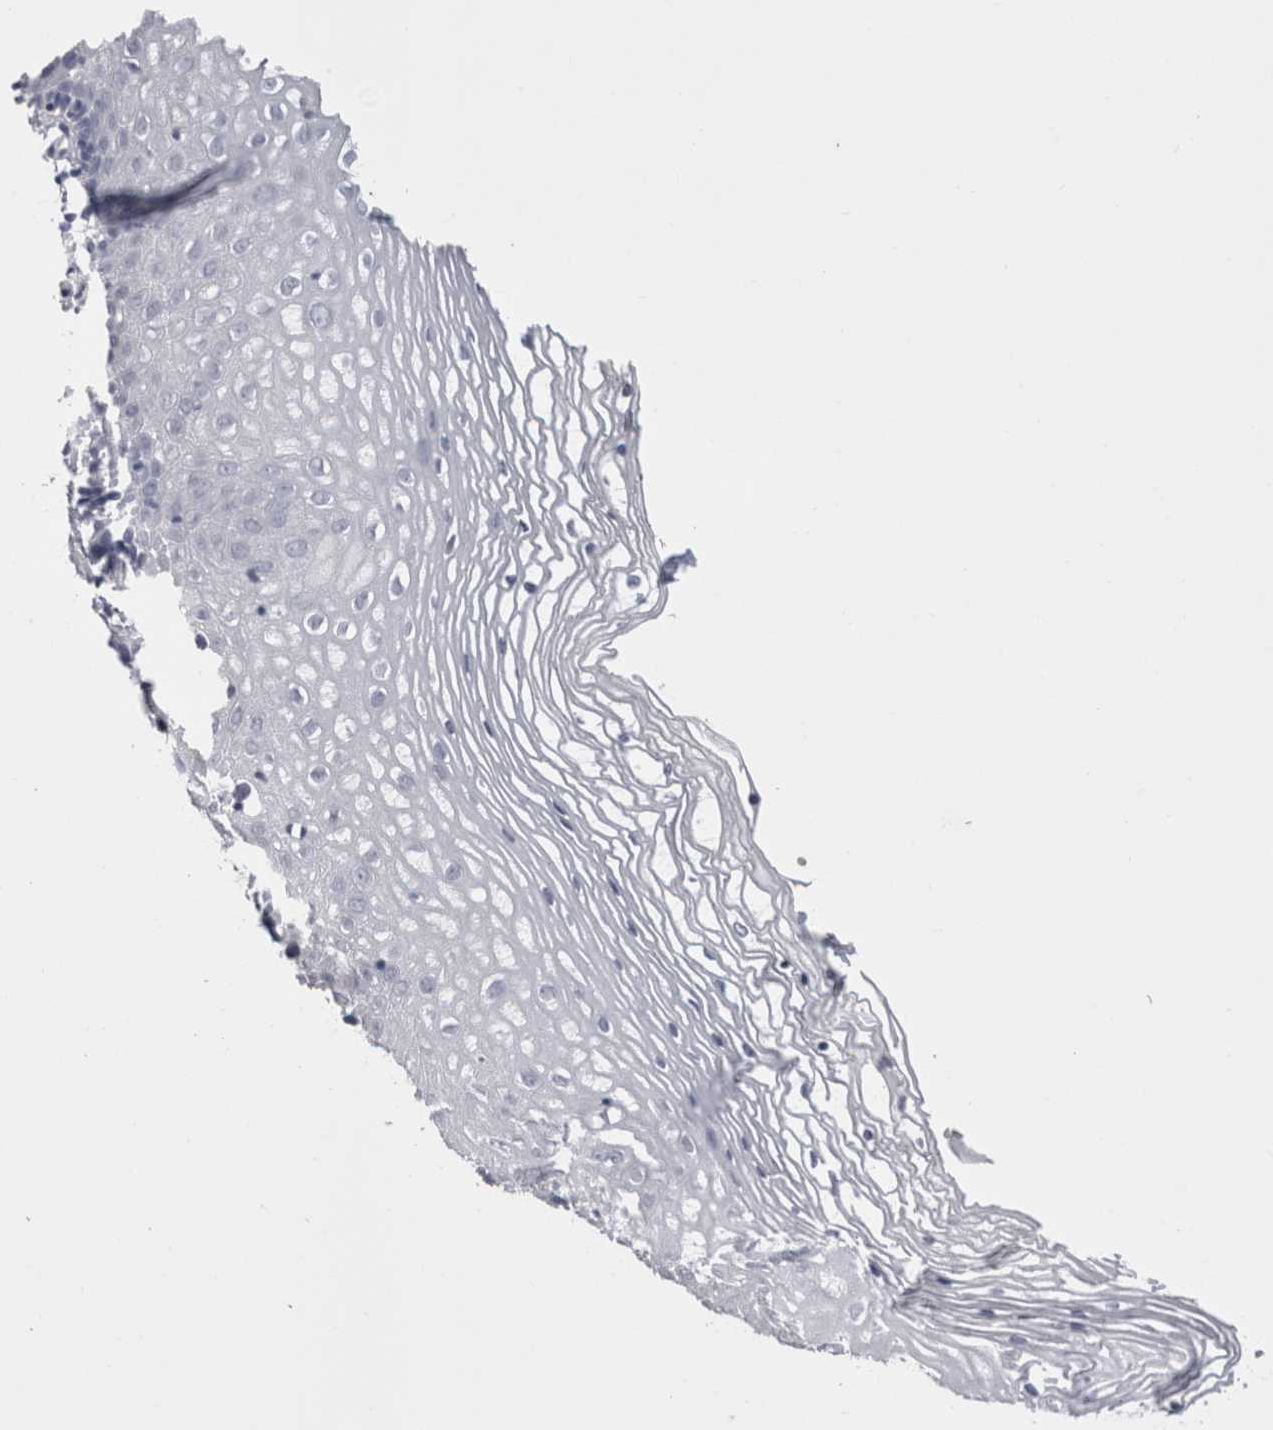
{"staining": {"intensity": "negative", "quantity": "none", "location": "none"}, "tissue": "vagina", "cell_type": "Squamous epithelial cells", "image_type": "normal", "snomed": [{"axis": "morphology", "description": "Normal tissue, NOS"}, {"axis": "topography", "description": "Vagina"}], "caption": "High magnification brightfield microscopy of unremarkable vagina stained with DAB (brown) and counterstained with hematoxylin (blue): squamous epithelial cells show no significant expression.", "gene": "CDHR5", "patient": {"sex": "female", "age": 32}}